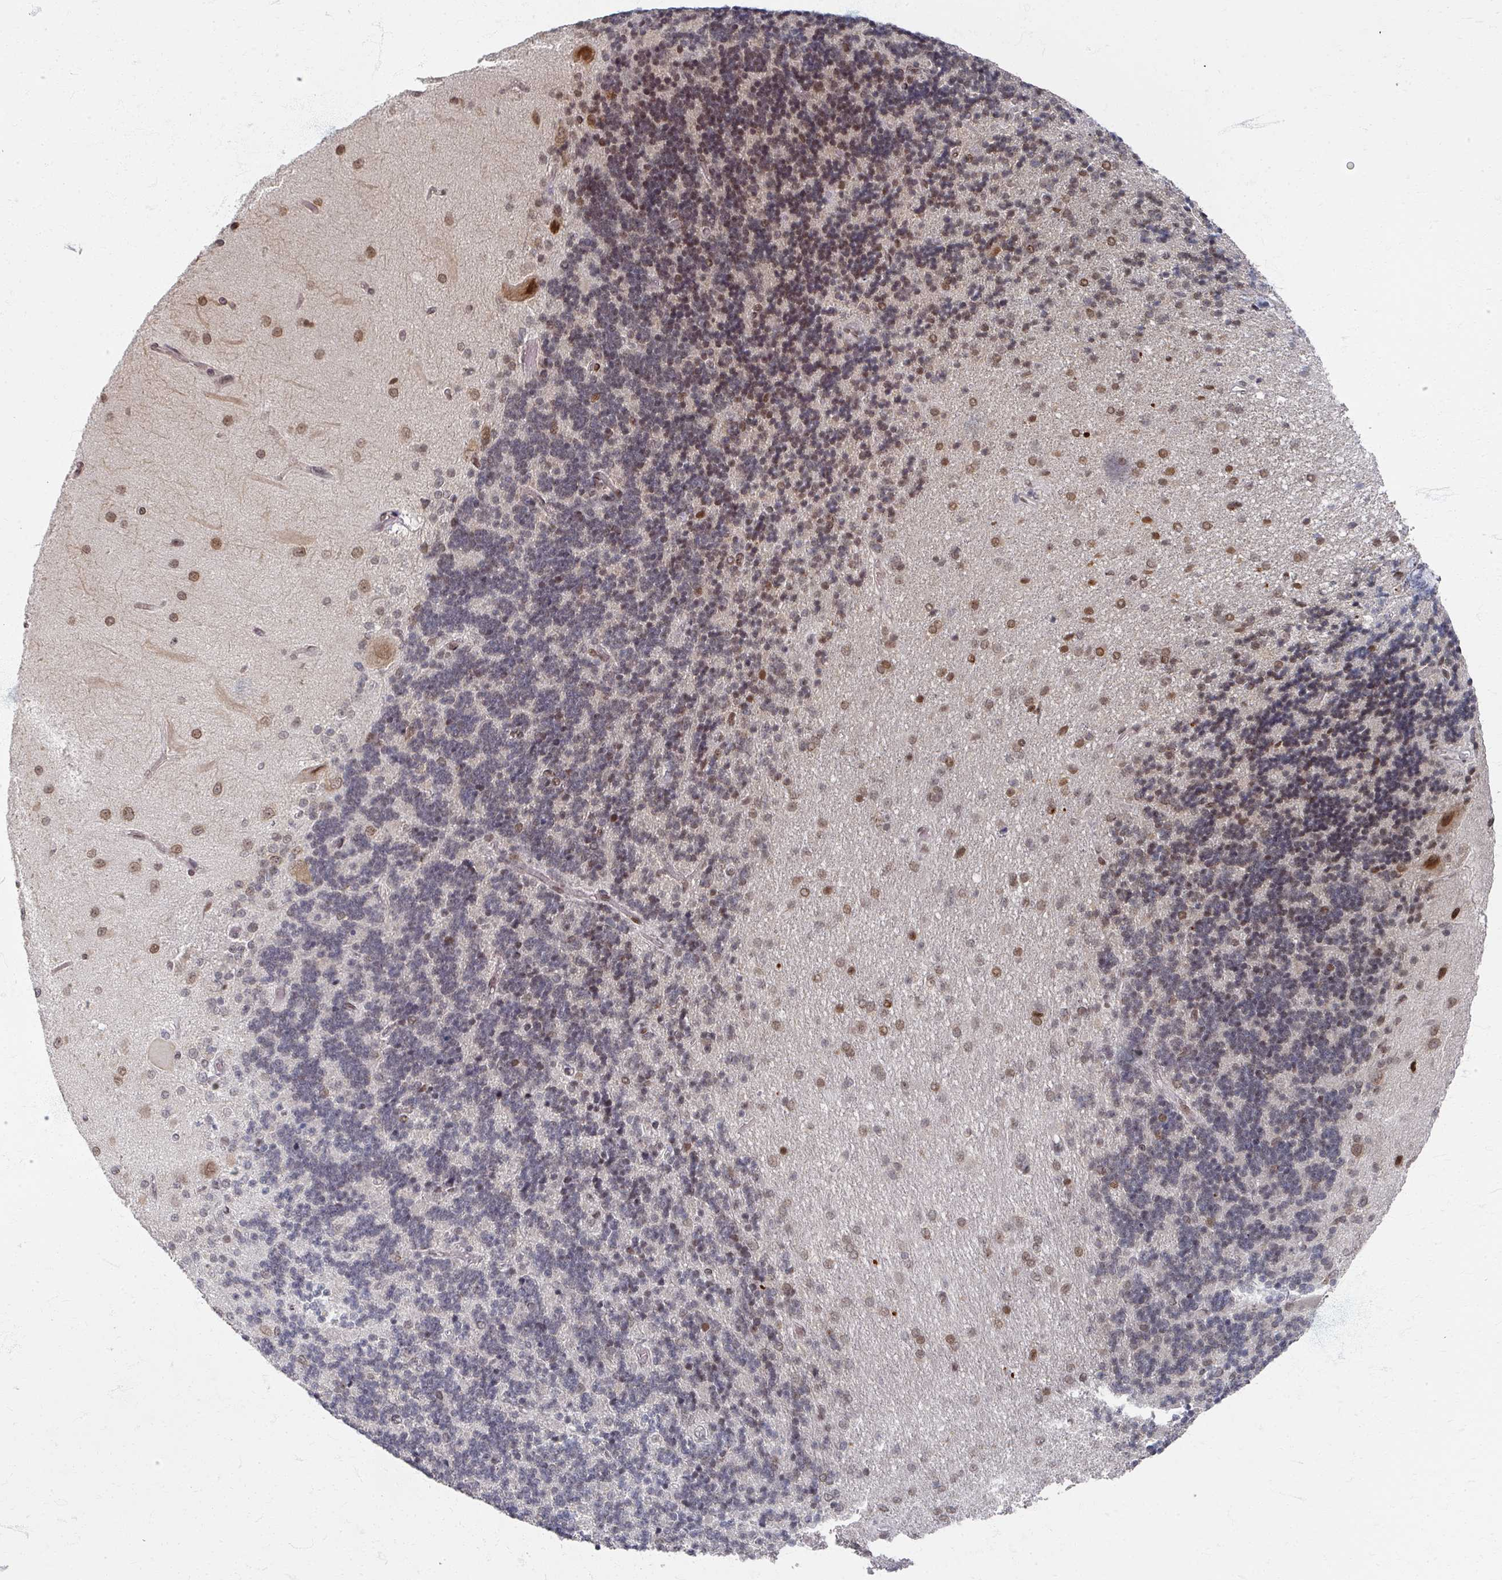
{"staining": {"intensity": "moderate", "quantity": "25%-75%", "location": "nuclear"}, "tissue": "cerebellum", "cell_type": "Cells in granular layer", "image_type": "normal", "snomed": [{"axis": "morphology", "description": "Normal tissue, NOS"}, {"axis": "topography", "description": "Cerebellum"}], "caption": "This histopathology image displays IHC staining of unremarkable cerebellum, with medium moderate nuclear staining in about 25%-75% of cells in granular layer.", "gene": "PSKH1", "patient": {"sex": "female", "age": 29}}